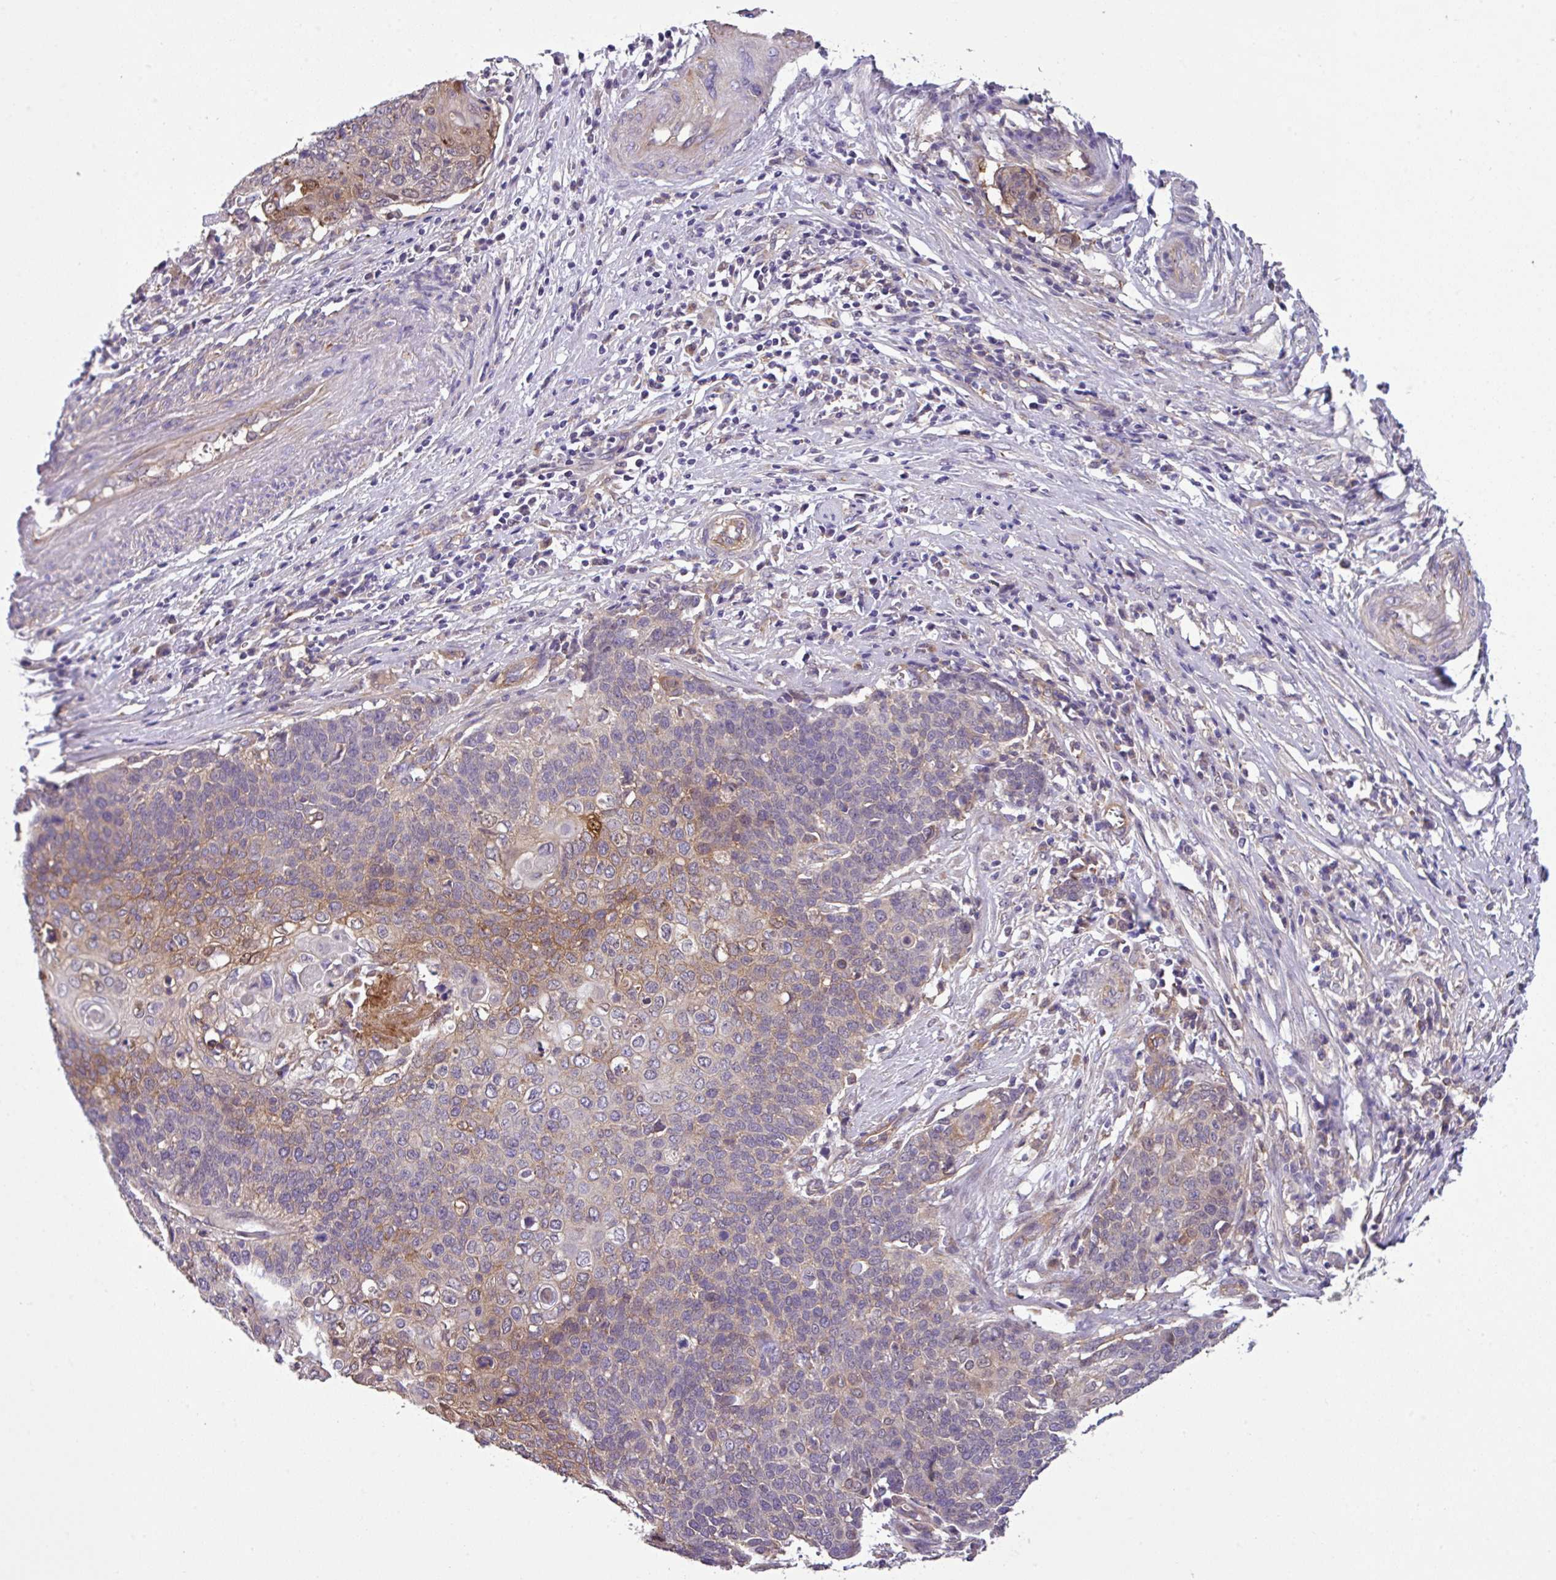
{"staining": {"intensity": "moderate", "quantity": "<25%", "location": "cytoplasmic/membranous"}, "tissue": "cervical cancer", "cell_type": "Tumor cells", "image_type": "cancer", "snomed": [{"axis": "morphology", "description": "Squamous cell carcinoma, NOS"}, {"axis": "topography", "description": "Cervix"}], "caption": "Protein staining reveals moderate cytoplasmic/membranous staining in about <25% of tumor cells in cervical cancer (squamous cell carcinoma). Using DAB (3,3'-diaminobenzidine) (brown) and hematoxylin (blue) stains, captured at high magnification using brightfield microscopy.", "gene": "SLC23A2", "patient": {"sex": "female", "age": 39}}